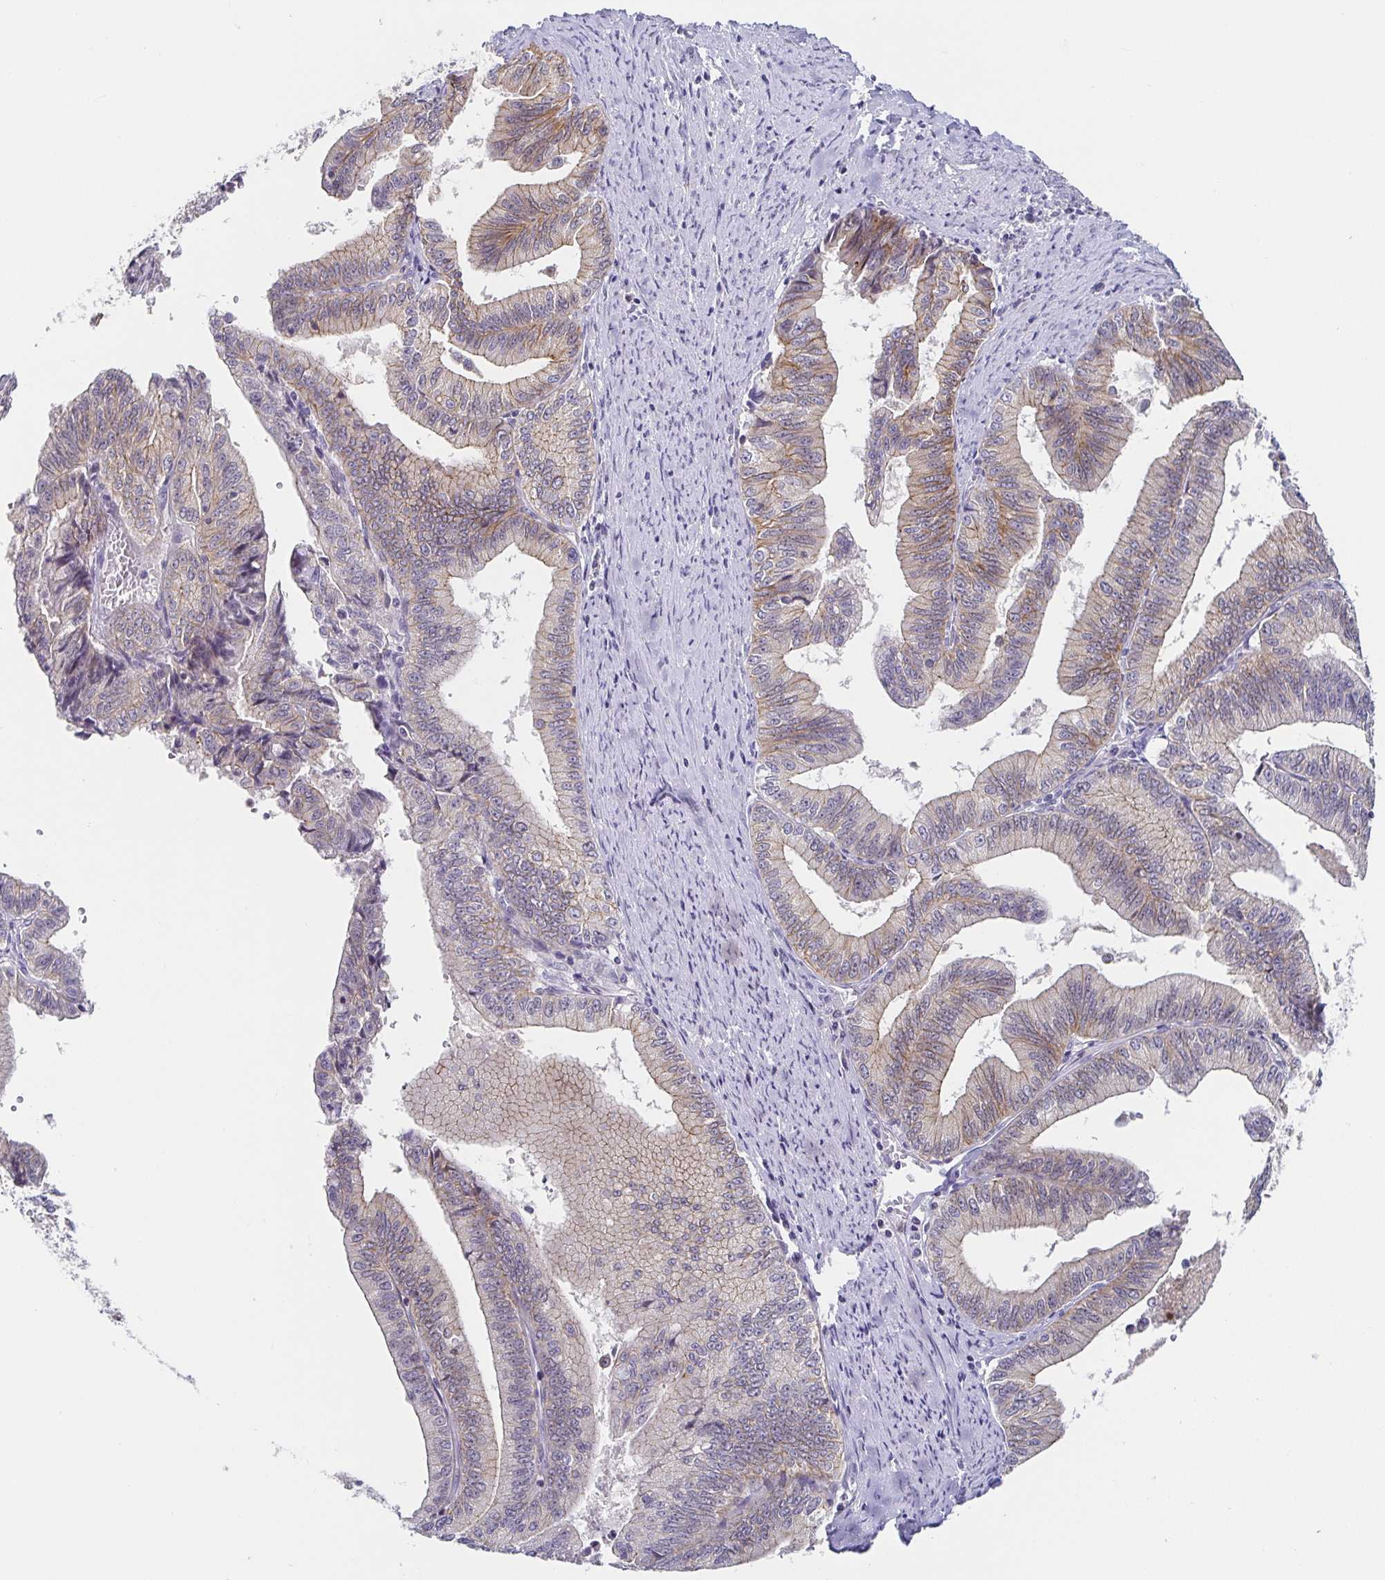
{"staining": {"intensity": "weak", "quantity": "25%-75%", "location": "cytoplasmic/membranous"}, "tissue": "endometrial cancer", "cell_type": "Tumor cells", "image_type": "cancer", "snomed": [{"axis": "morphology", "description": "Adenocarcinoma, NOS"}, {"axis": "topography", "description": "Endometrium"}], "caption": "An image showing weak cytoplasmic/membranous expression in approximately 25%-75% of tumor cells in endometrial cancer, as visualized by brown immunohistochemical staining.", "gene": "PIWIL3", "patient": {"sex": "female", "age": 65}}